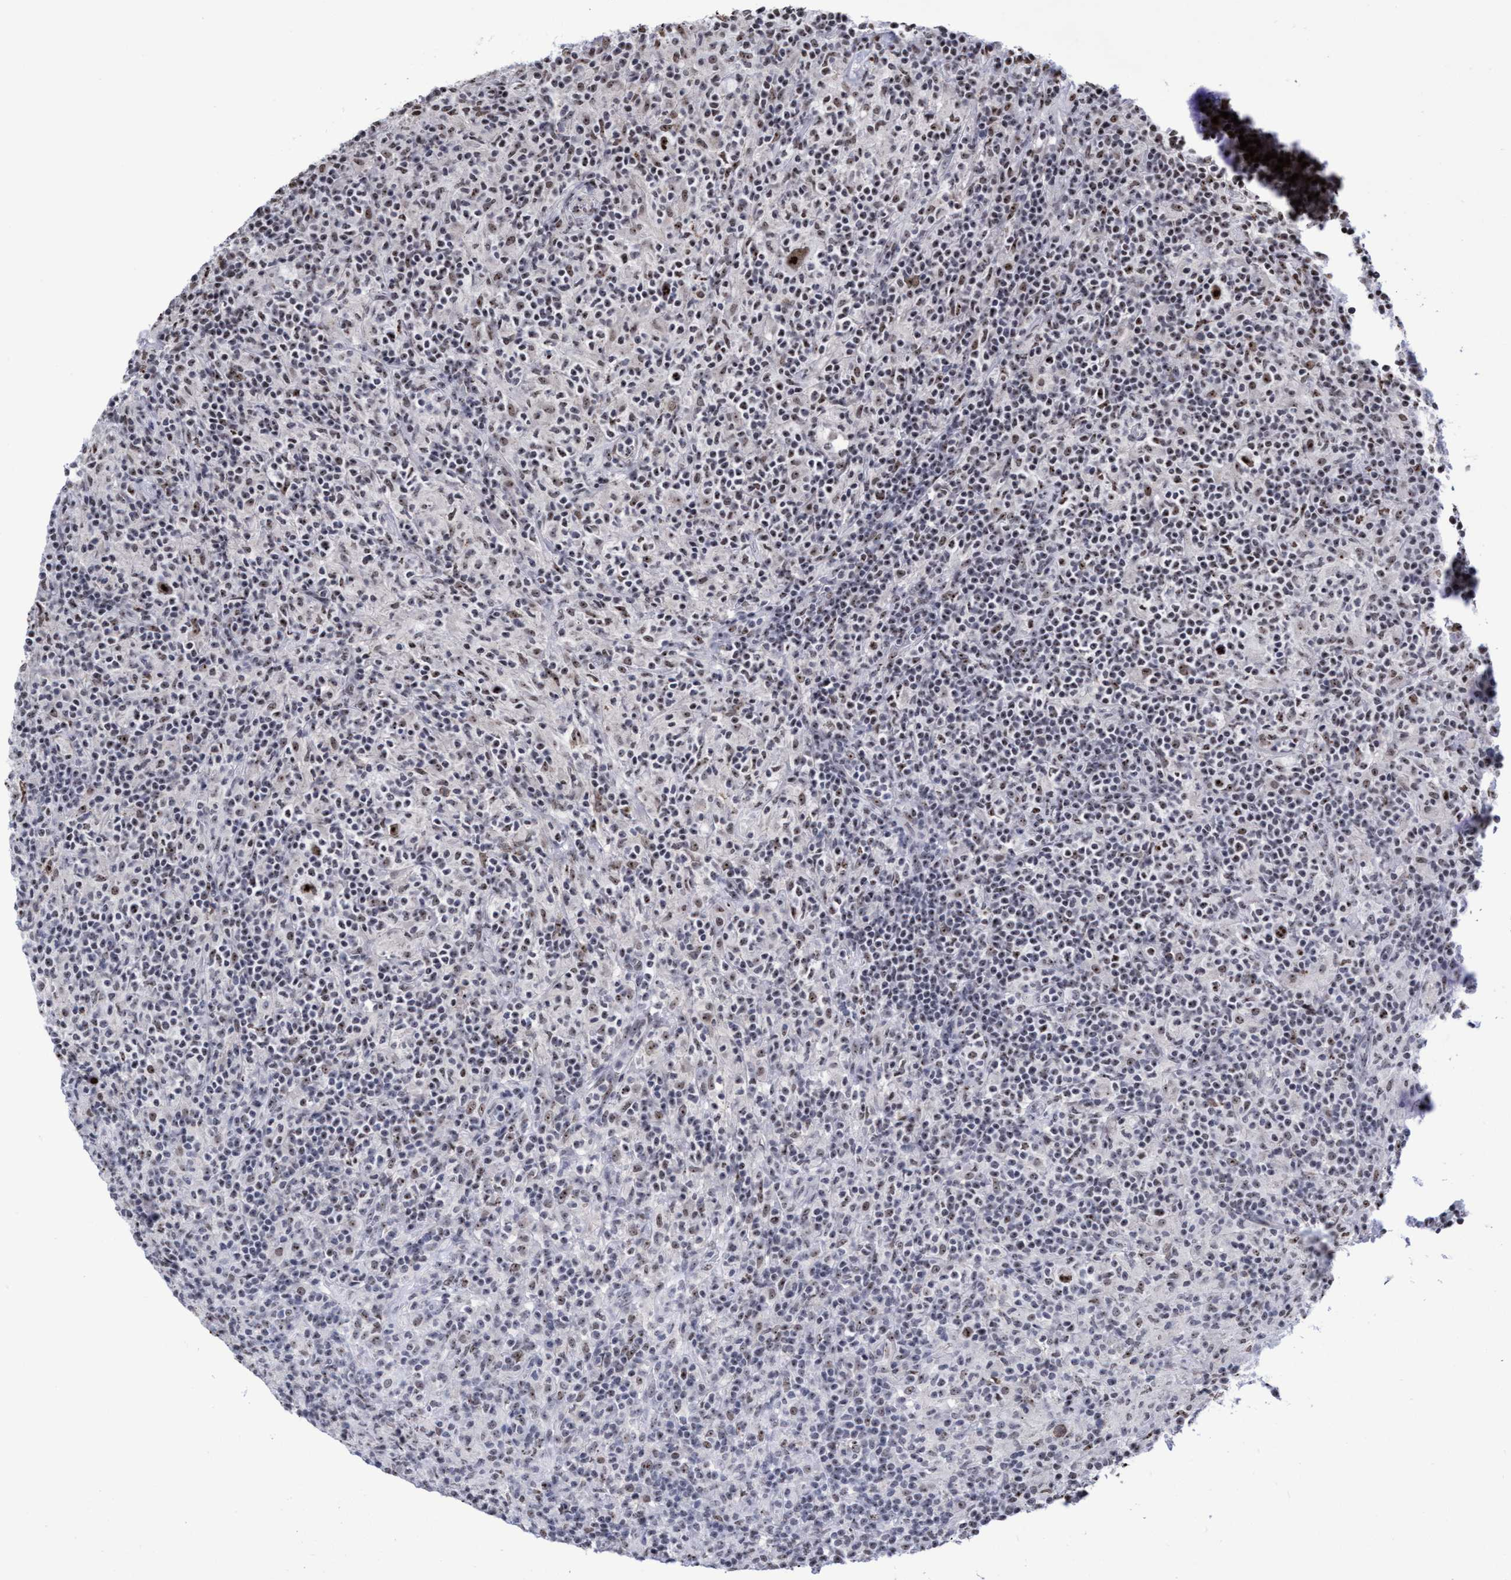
{"staining": {"intensity": "strong", "quantity": ">75%", "location": "nuclear"}, "tissue": "lymphoma", "cell_type": "Tumor cells", "image_type": "cancer", "snomed": [{"axis": "morphology", "description": "Hodgkin's disease, NOS"}, {"axis": "topography", "description": "Lymph node"}], "caption": "A brown stain highlights strong nuclear staining of a protein in human lymphoma tumor cells. (brown staining indicates protein expression, while blue staining denotes nuclei).", "gene": "EFCAB10", "patient": {"sex": "male", "age": 70}}